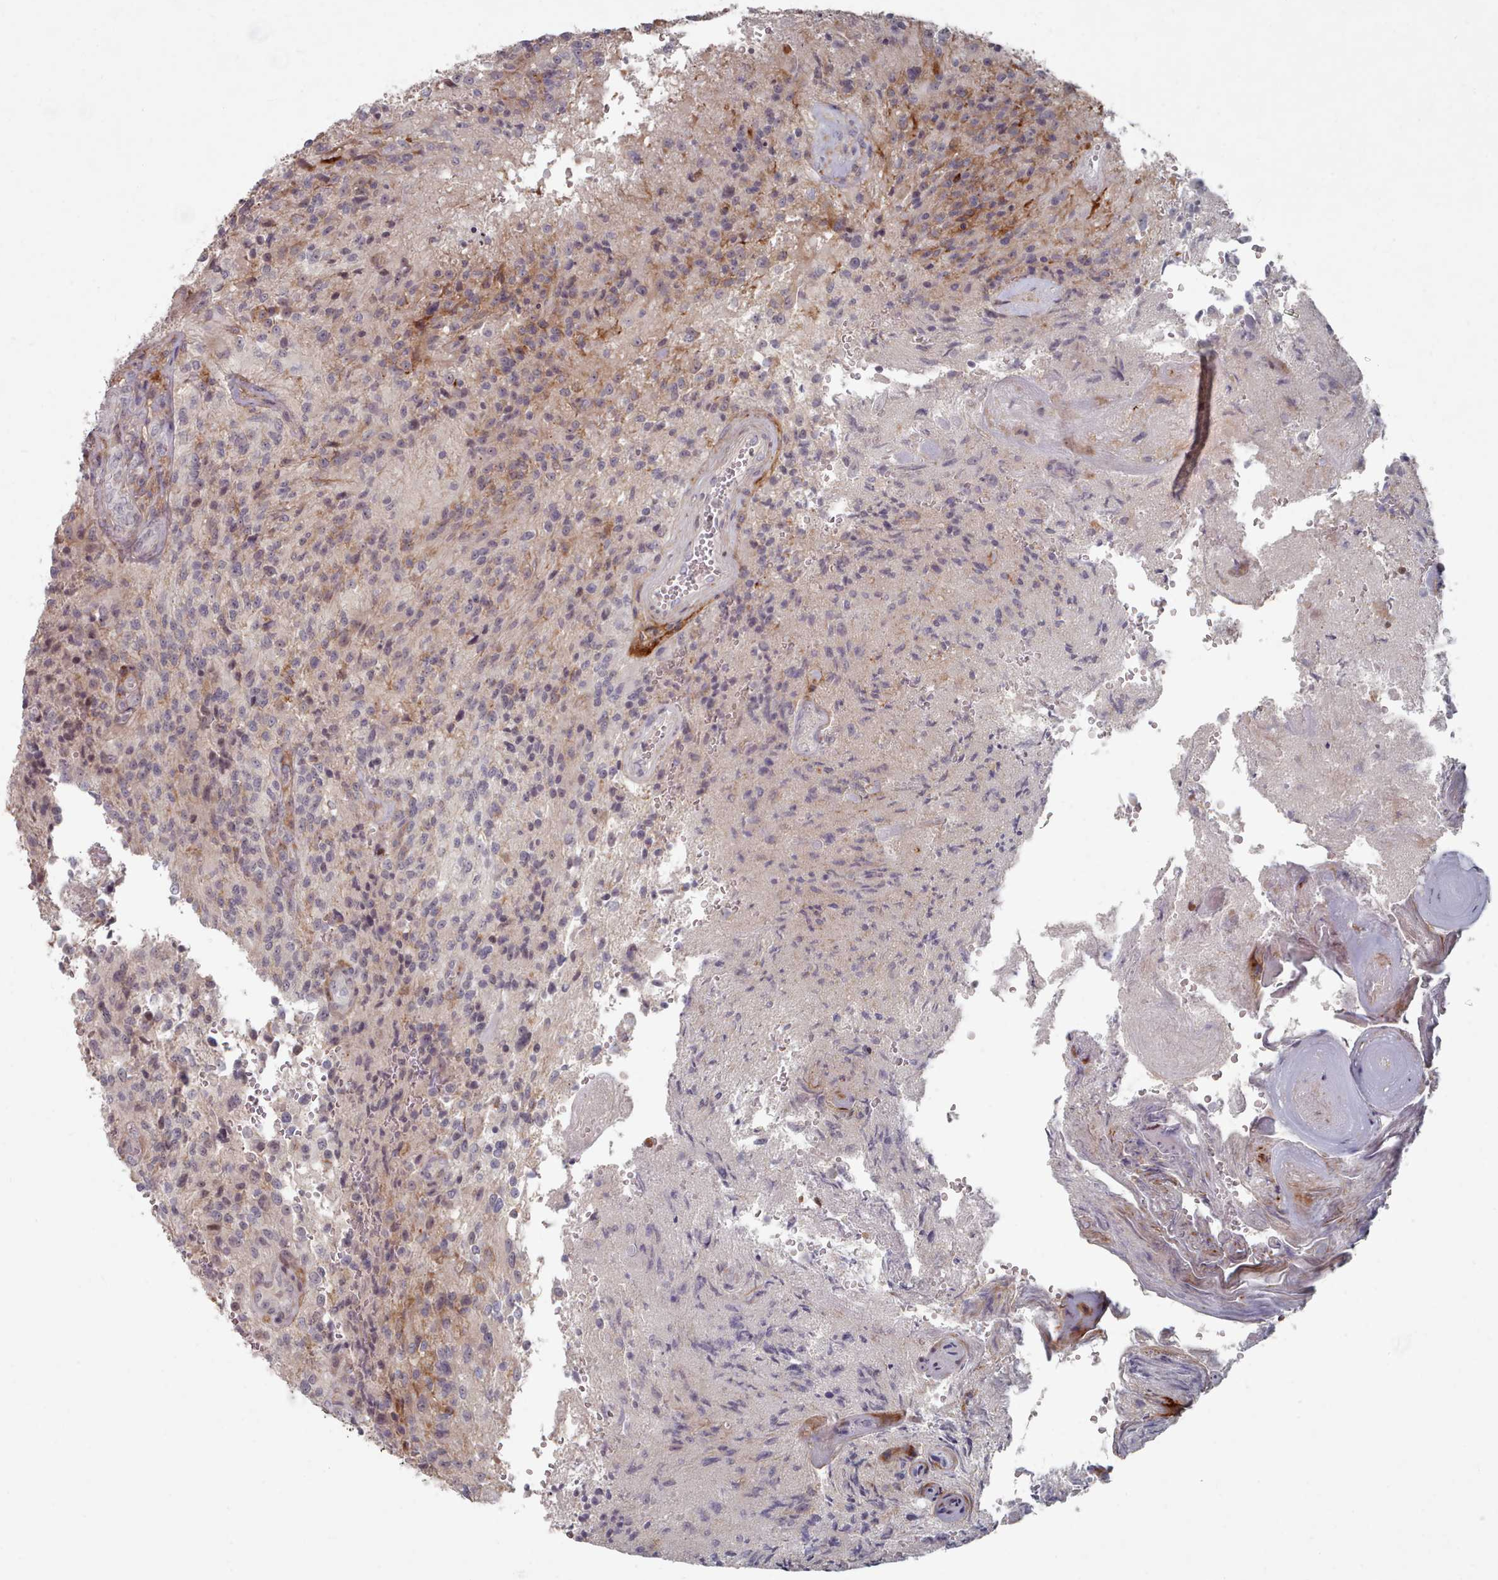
{"staining": {"intensity": "negative", "quantity": "none", "location": "none"}, "tissue": "glioma", "cell_type": "Tumor cells", "image_type": "cancer", "snomed": [{"axis": "morphology", "description": "Normal tissue, NOS"}, {"axis": "morphology", "description": "Glioma, malignant, High grade"}, {"axis": "topography", "description": "Cerebral cortex"}], "caption": "There is no significant staining in tumor cells of malignant glioma (high-grade). (DAB immunohistochemistry (IHC), high magnification).", "gene": "COL8A2", "patient": {"sex": "male", "age": 56}}